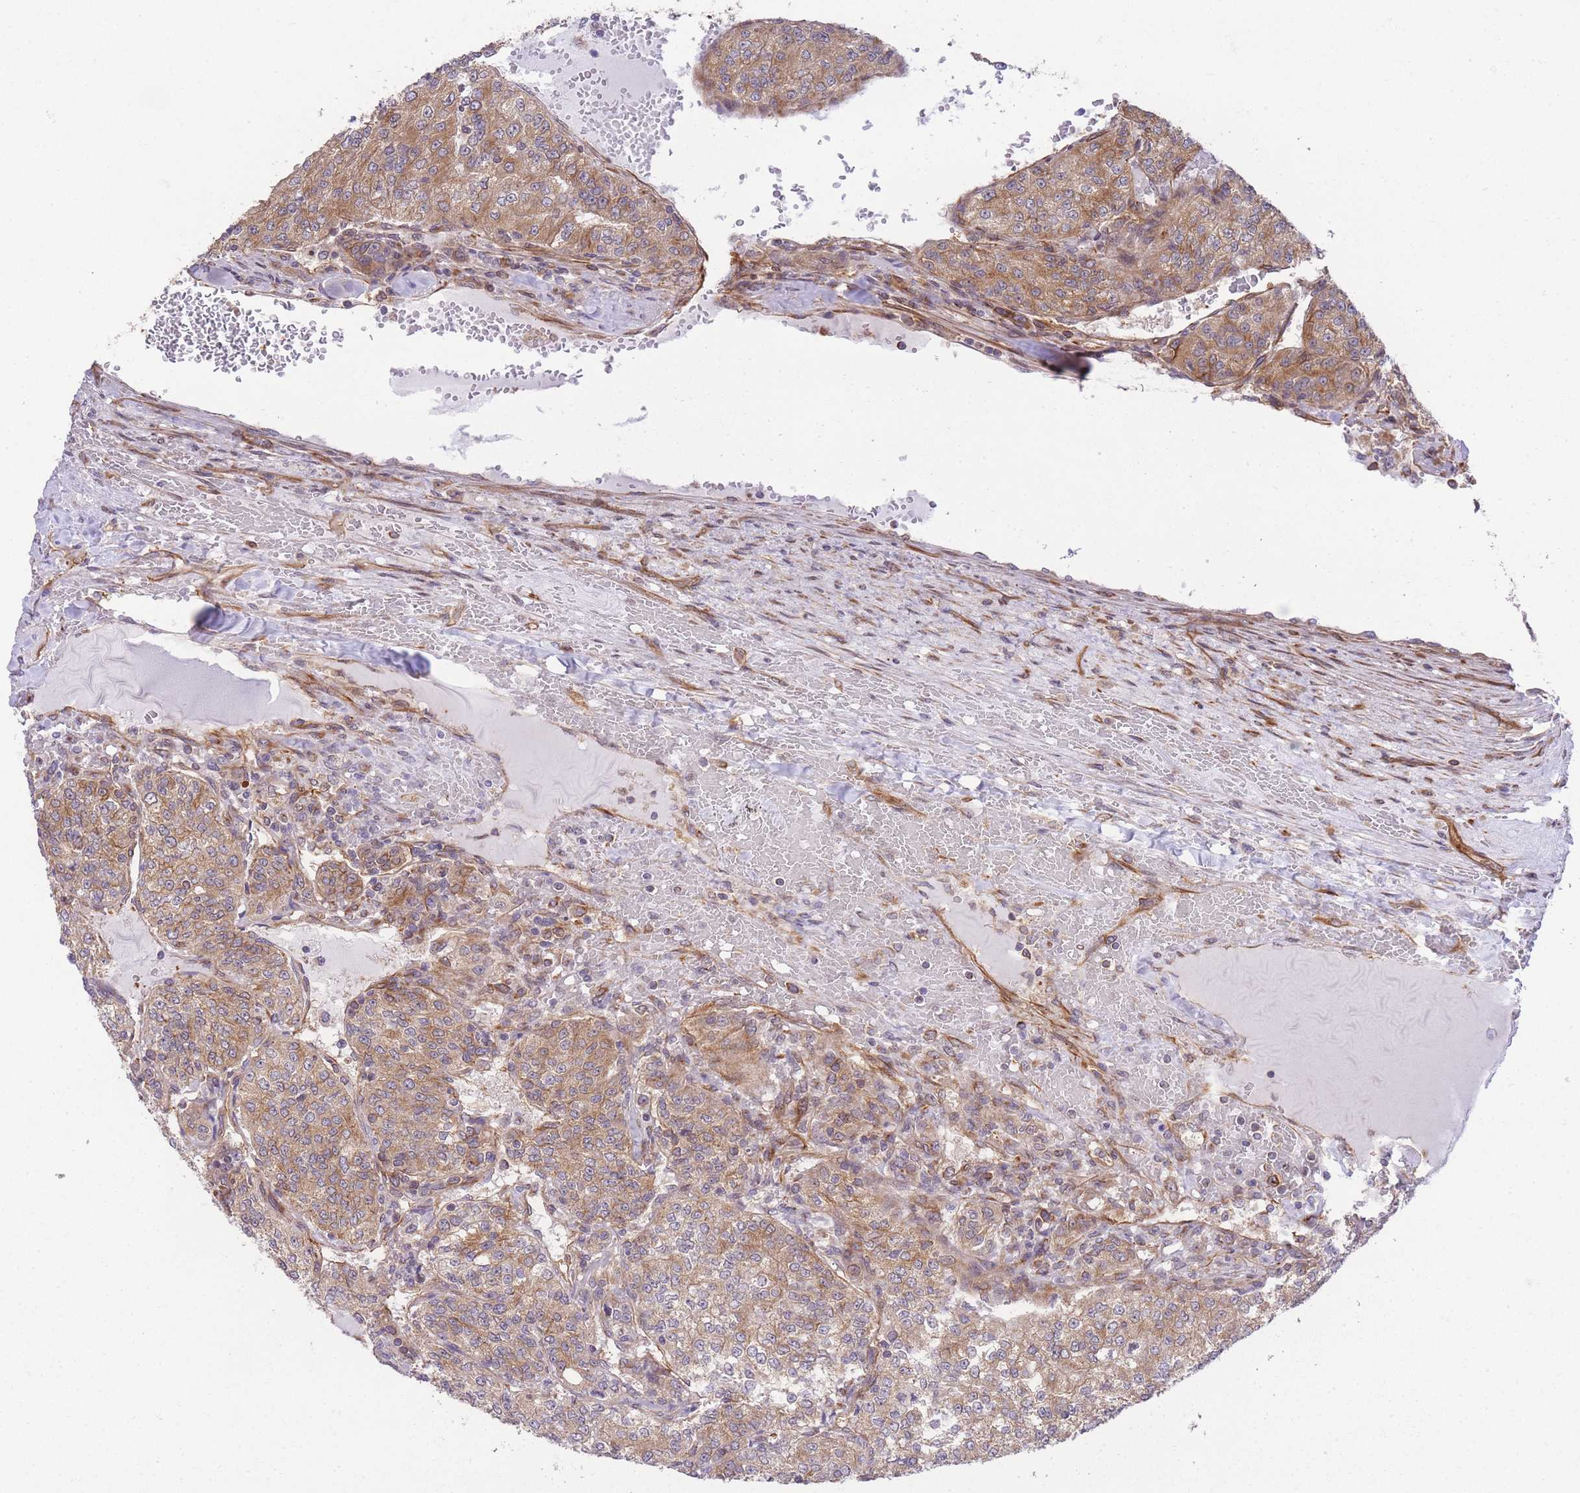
{"staining": {"intensity": "moderate", "quantity": ">75%", "location": "cytoplasmic/membranous"}, "tissue": "renal cancer", "cell_type": "Tumor cells", "image_type": "cancer", "snomed": [{"axis": "morphology", "description": "Adenocarcinoma, NOS"}, {"axis": "topography", "description": "Kidney"}], "caption": "About >75% of tumor cells in adenocarcinoma (renal) reveal moderate cytoplasmic/membranous protein staining as visualized by brown immunohistochemical staining.", "gene": "EXOSC8", "patient": {"sex": "female", "age": 63}}